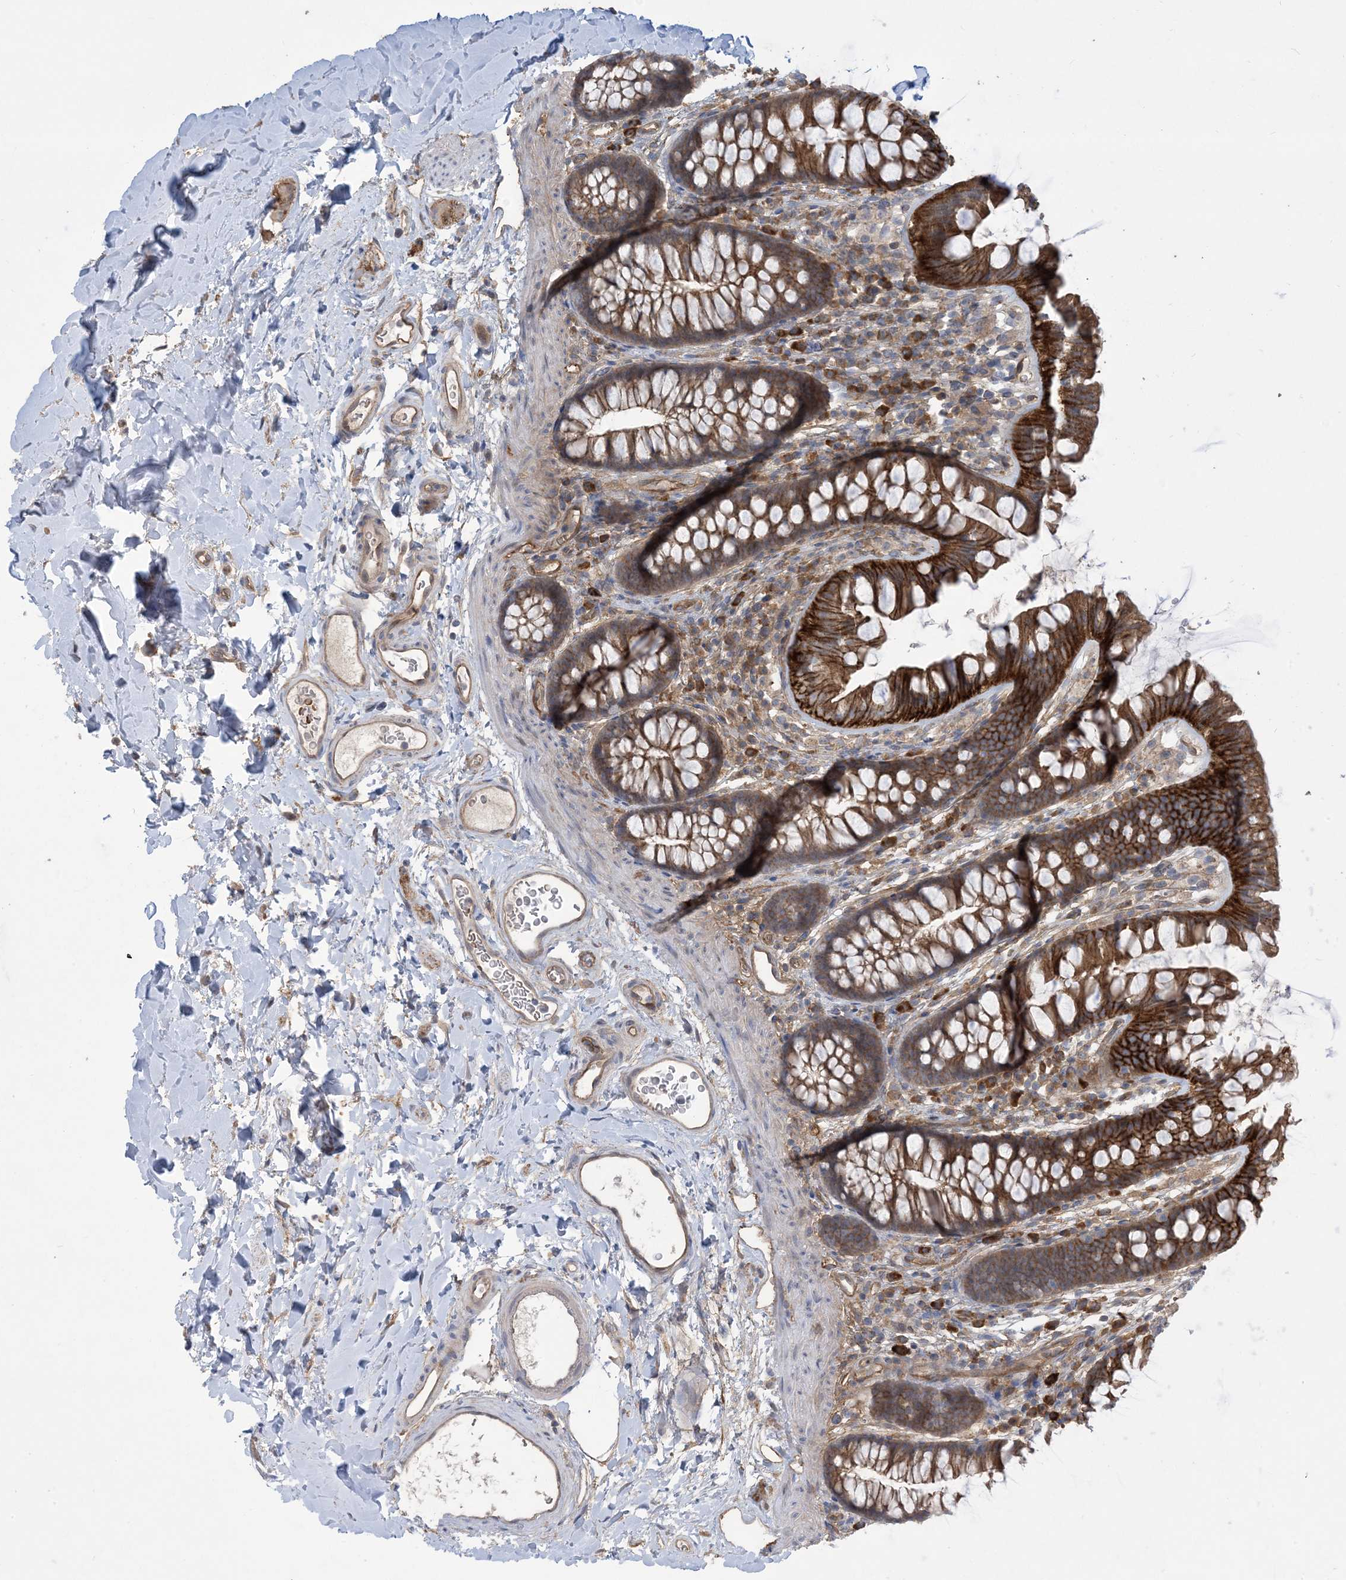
{"staining": {"intensity": "weak", "quantity": ">75%", "location": "cytoplasmic/membranous"}, "tissue": "colon", "cell_type": "Endothelial cells", "image_type": "normal", "snomed": [{"axis": "morphology", "description": "Normal tissue, NOS"}, {"axis": "topography", "description": "Colon"}], "caption": "Colon stained with DAB (3,3'-diaminobenzidine) IHC reveals low levels of weak cytoplasmic/membranous expression in approximately >75% of endothelial cells. (Stains: DAB (3,3'-diaminobenzidine) in brown, nuclei in blue, Microscopy: brightfield microscopy at high magnification).", "gene": "AOC1", "patient": {"sex": "female", "age": 62}}